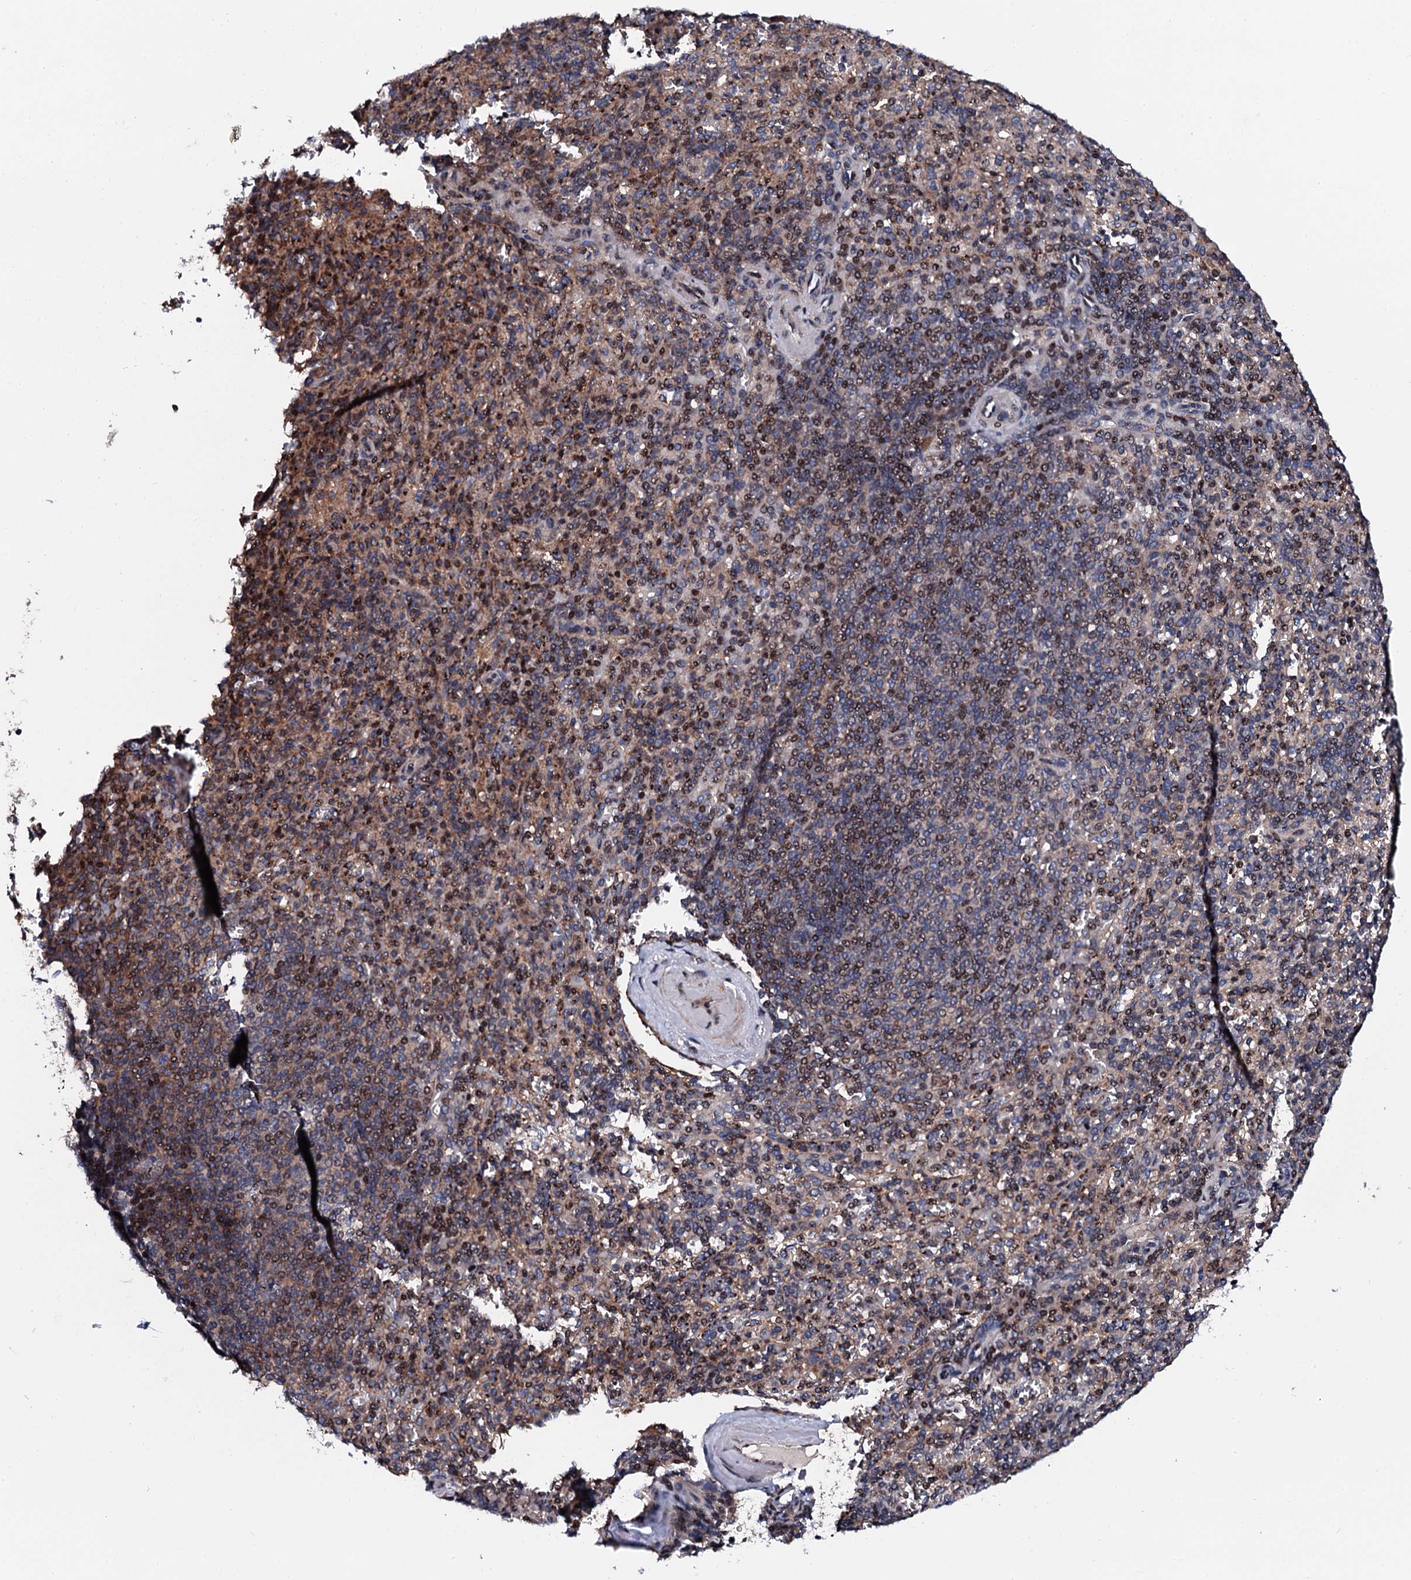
{"staining": {"intensity": "moderate", "quantity": "<25%", "location": "nuclear"}, "tissue": "spleen", "cell_type": "Cells in red pulp", "image_type": "normal", "snomed": [{"axis": "morphology", "description": "Normal tissue, NOS"}, {"axis": "topography", "description": "Spleen"}], "caption": "DAB (3,3'-diaminobenzidine) immunohistochemical staining of normal spleen shows moderate nuclear protein expression in approximately <25% of cells in red pulp. The protein is stained brown, and the nuclei are stained in blue (DAB (3,3'-diaminobenzidine) IHC with brightfield microscopy, high magnification).", "gene": "PLET1", "patient": {"sex": "male", "age": 82}}